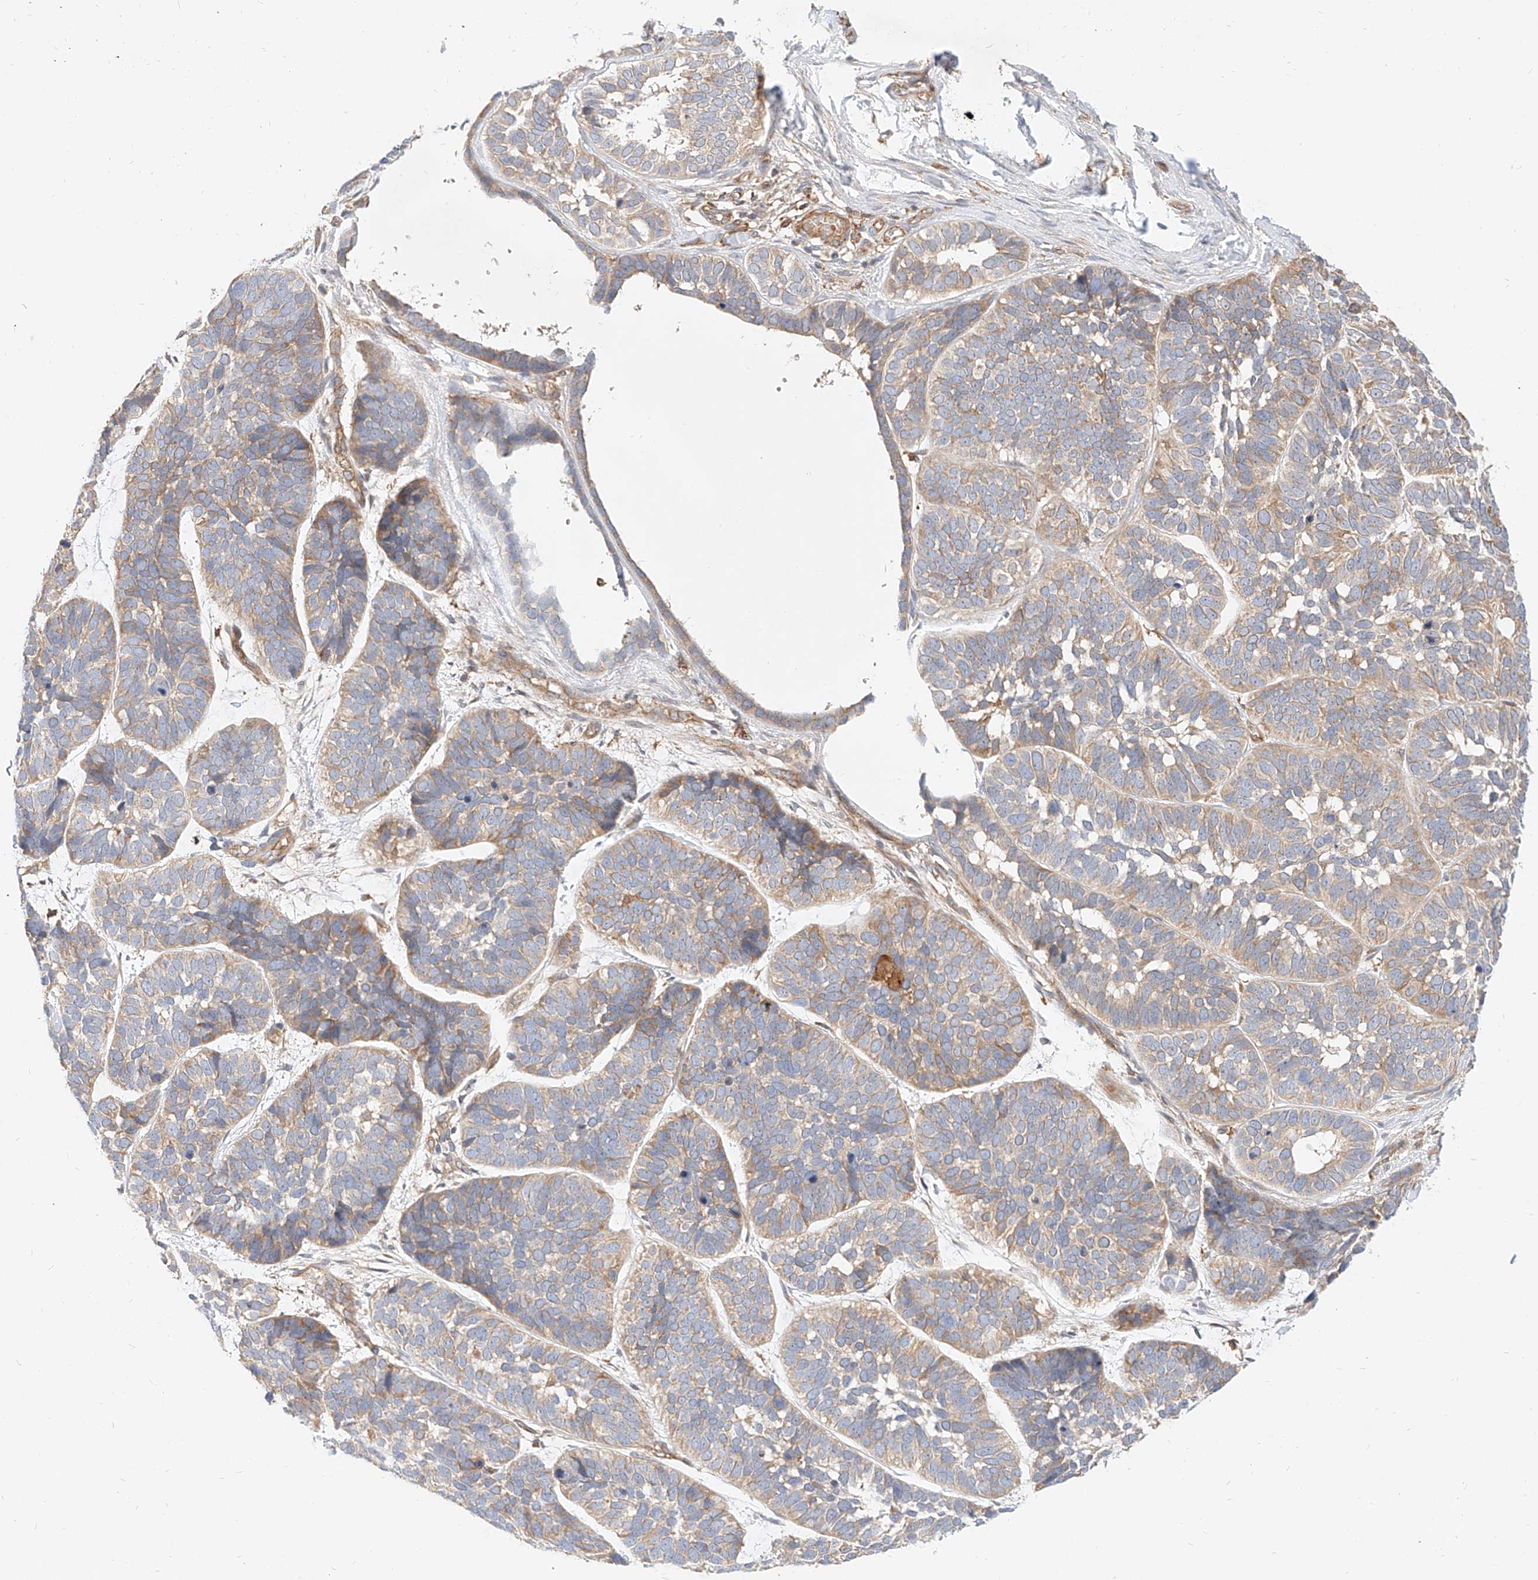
{"staining": {"intensity": "weak", "quantity": "25%-75%", "location": "cytoplasmic/membranous"}, "tissue": "skin cancer", "cell_type": "Tumor cells", "image_type": "cancer", "snomed": [{"axis": "morphology", "description": "Basal cell carcinoma"}, {"axis": "topography", "description": "Skin"}], "caption": "Immunohistochemical staining of skin basal cell carcinoma exhibits weak cytoplasmic/membranous protein staining in approximately 25%-75% of tumor cells.", "gene": "NFAM1", "patient": {"sex": "male", "age": 62}}